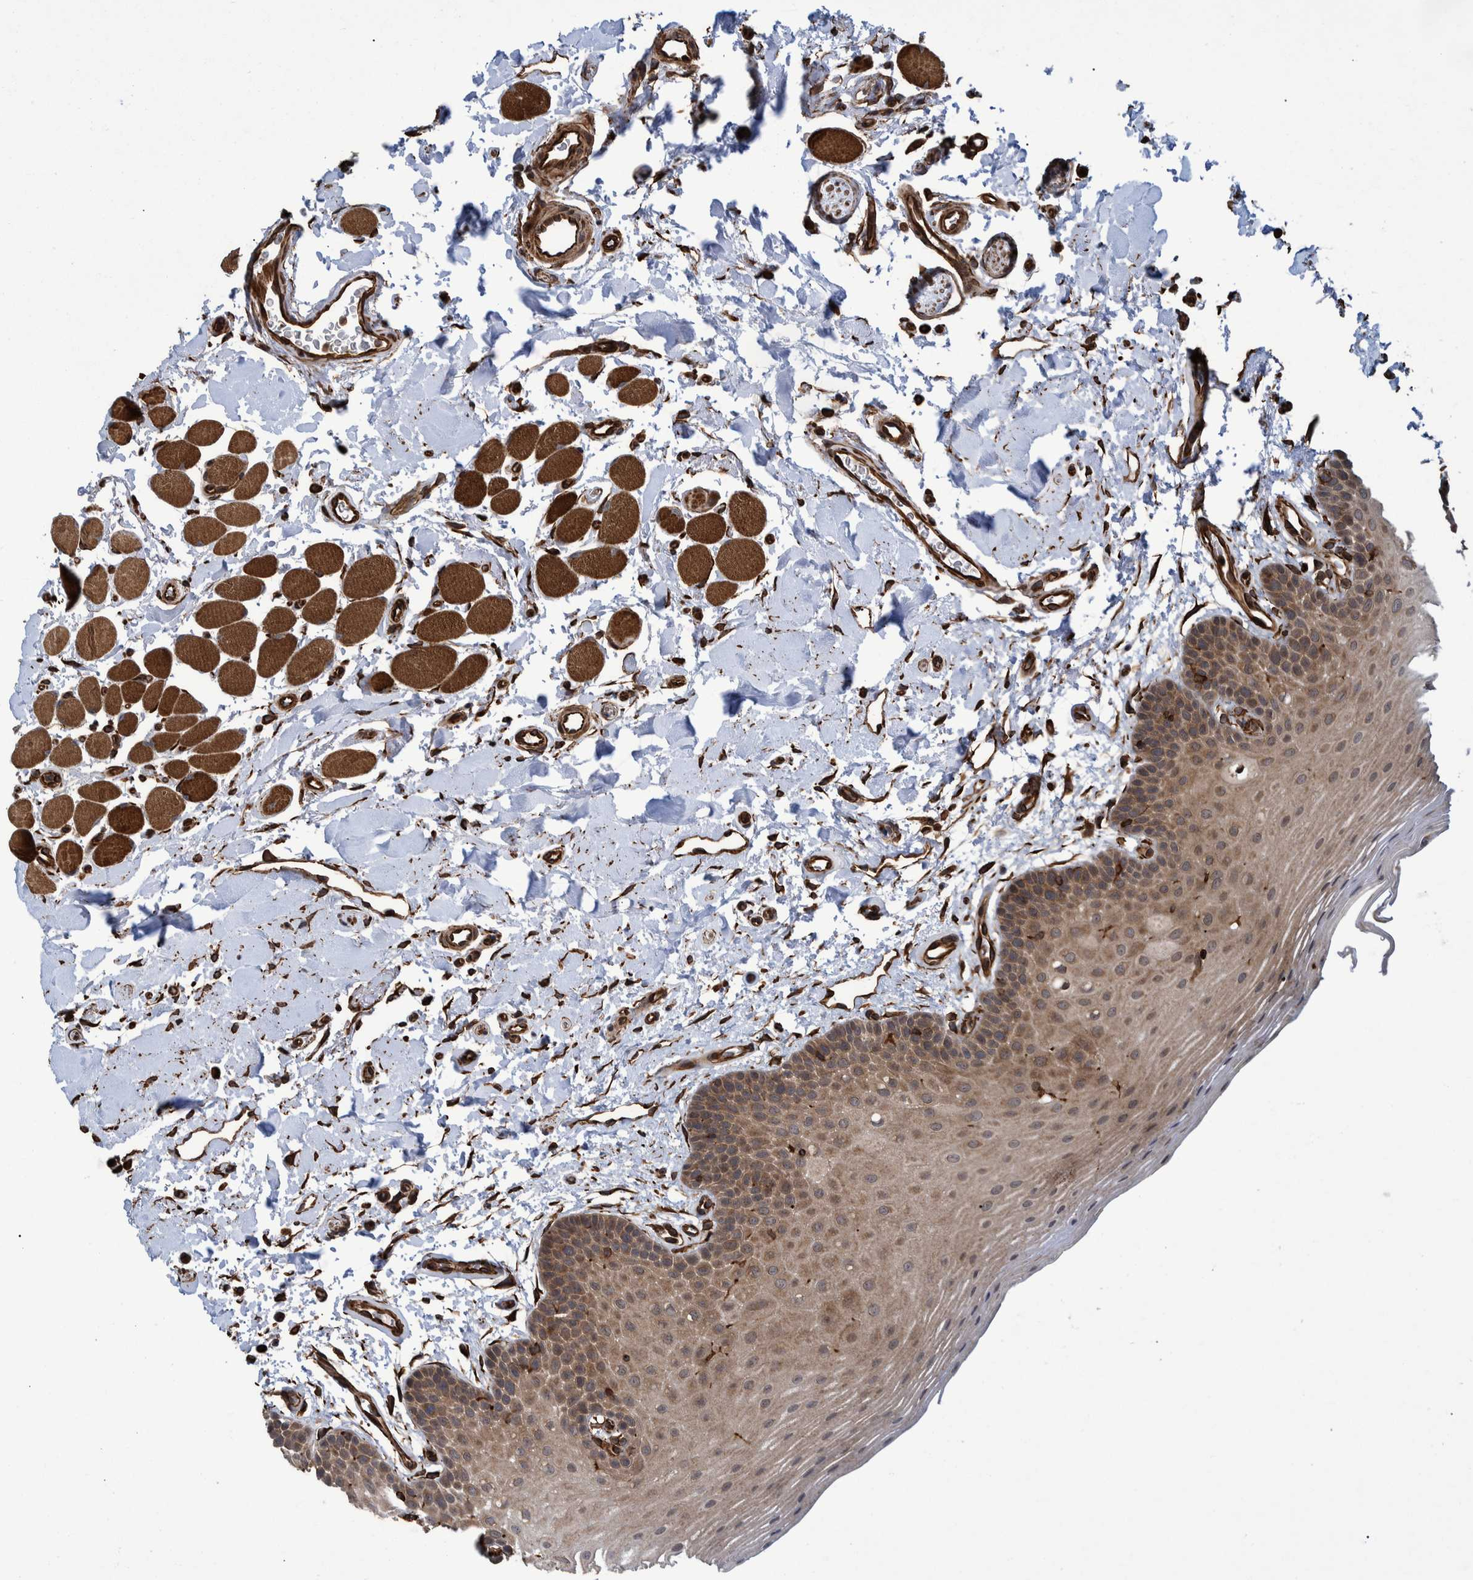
{"staining": {"intensity": "moderate", "quantity": "25%-75%", "location": "cytoplasmic/membranous"}, "tissue": "oral mucosa", "cell_type": "Squamous epithelial cells", "image_type": "normal", "snomed": [{"axis": "morphology", "description": "Normal tissue, NOS"}, {"axis": "topography", "description": "Oral tissue"}], "caption": "Protein expression analysis of normal human oral mucosa reveals moderate cytoplasmic/membranous positivity in approximately 25%-75% of squamous epithelial cells. (DAB (3,3'-diaminobenzidine) IHC, brown staining for protein, blue staining for nuclei).", "gene": "TNFRSF10B", "patient": {"sex": "male", "age": 62}}